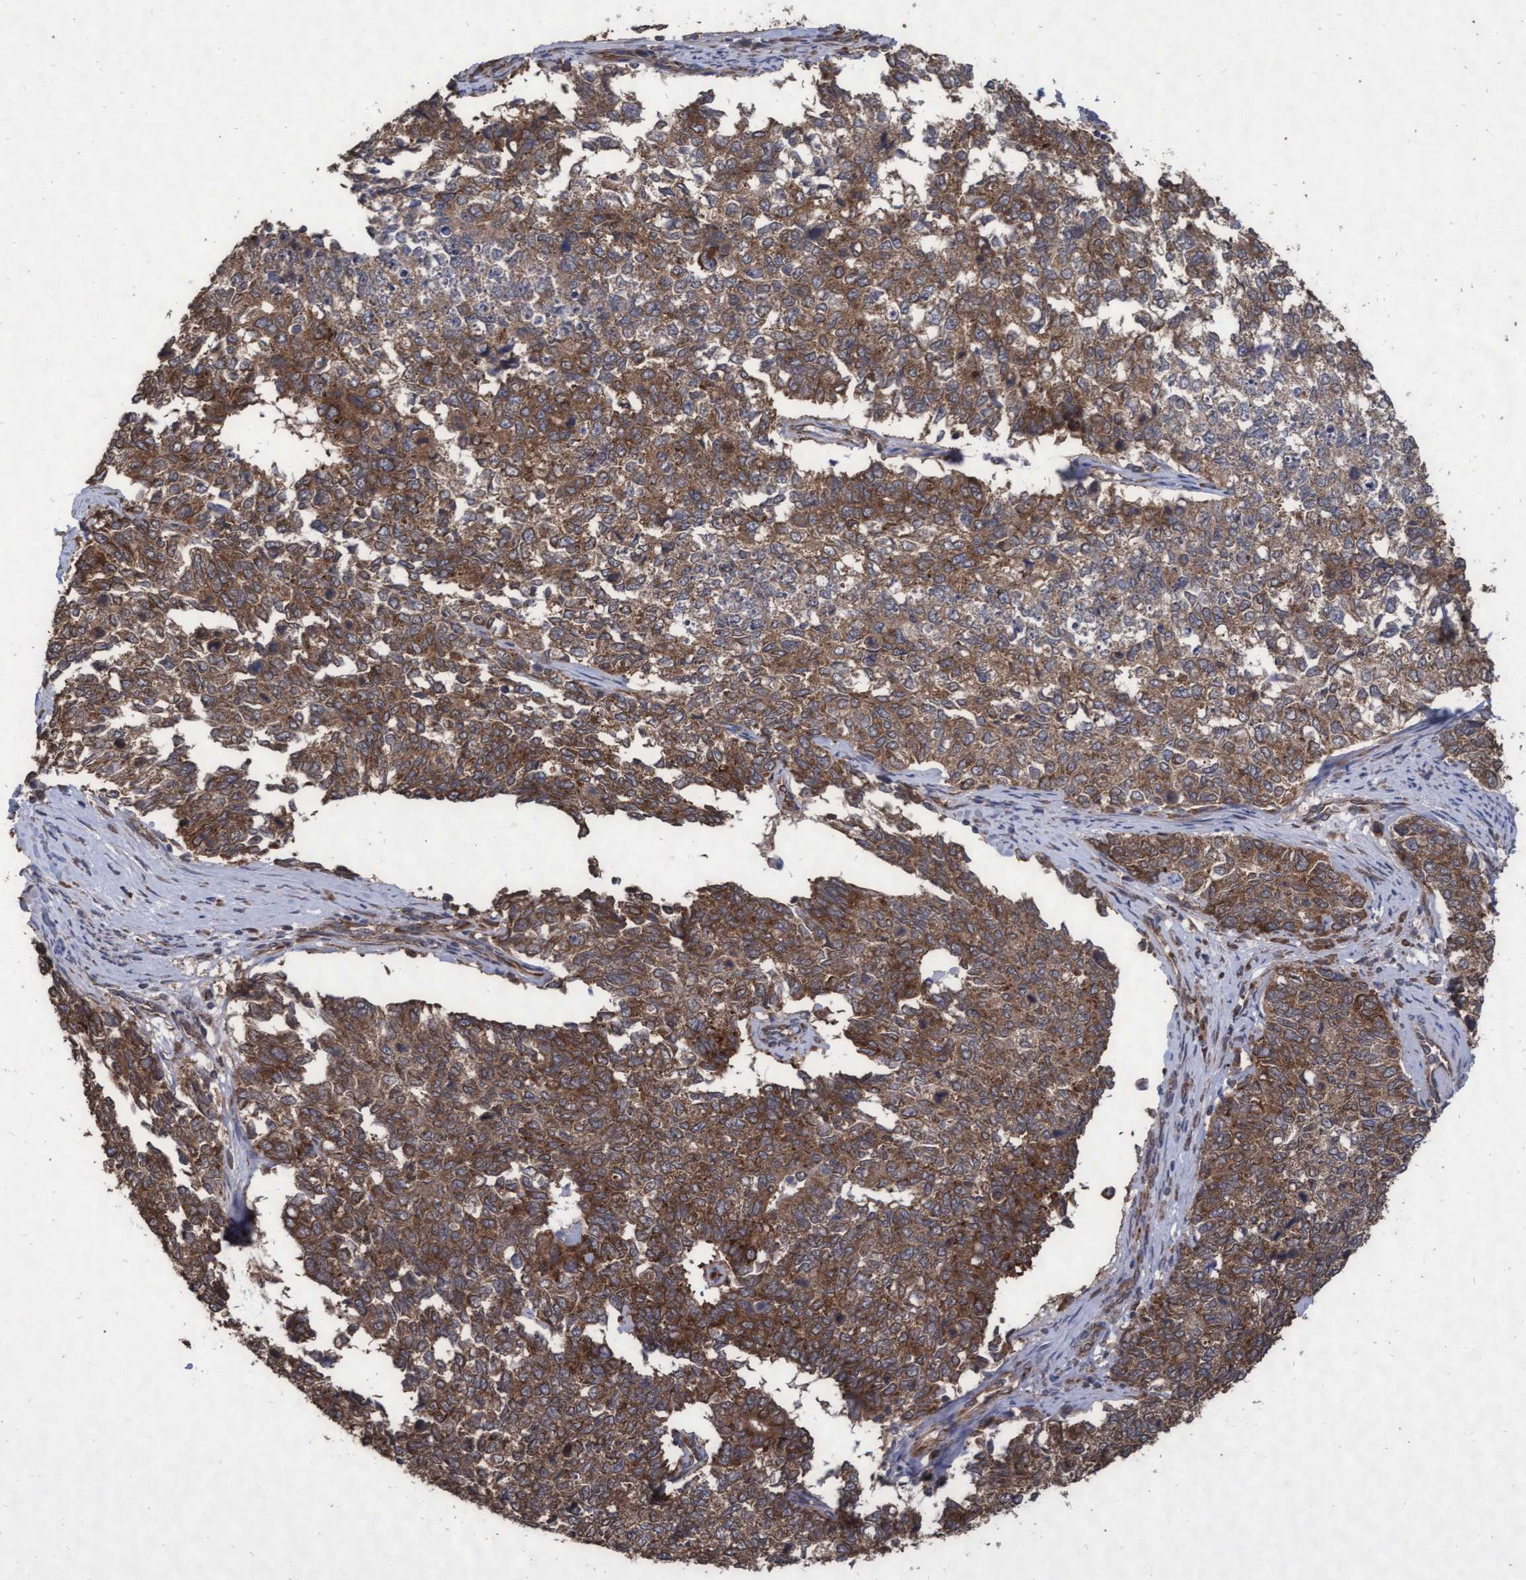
{"staining": {"intensity": "moderate", "quantity": ">75%", "location": "cytoplasmic/membranous"}, "tissue": "cervical cancer", "cell_type": "Tumor cells", "image_type": "cancer", "snomed": [{"axis": "morphology", "description": "Squamous cell carcinoma, NOS"}, {"axis": "topography", "description": "Cervix"}], "caption": "This image displays IHC staining of human squamous cell carcinoma (cervical), with medium moderate cytoplasmic/membranous positivity in approximately >75% of tumor cells.", "gene": "ABCF2", "patient": {"sex": "female", "age": 63}}